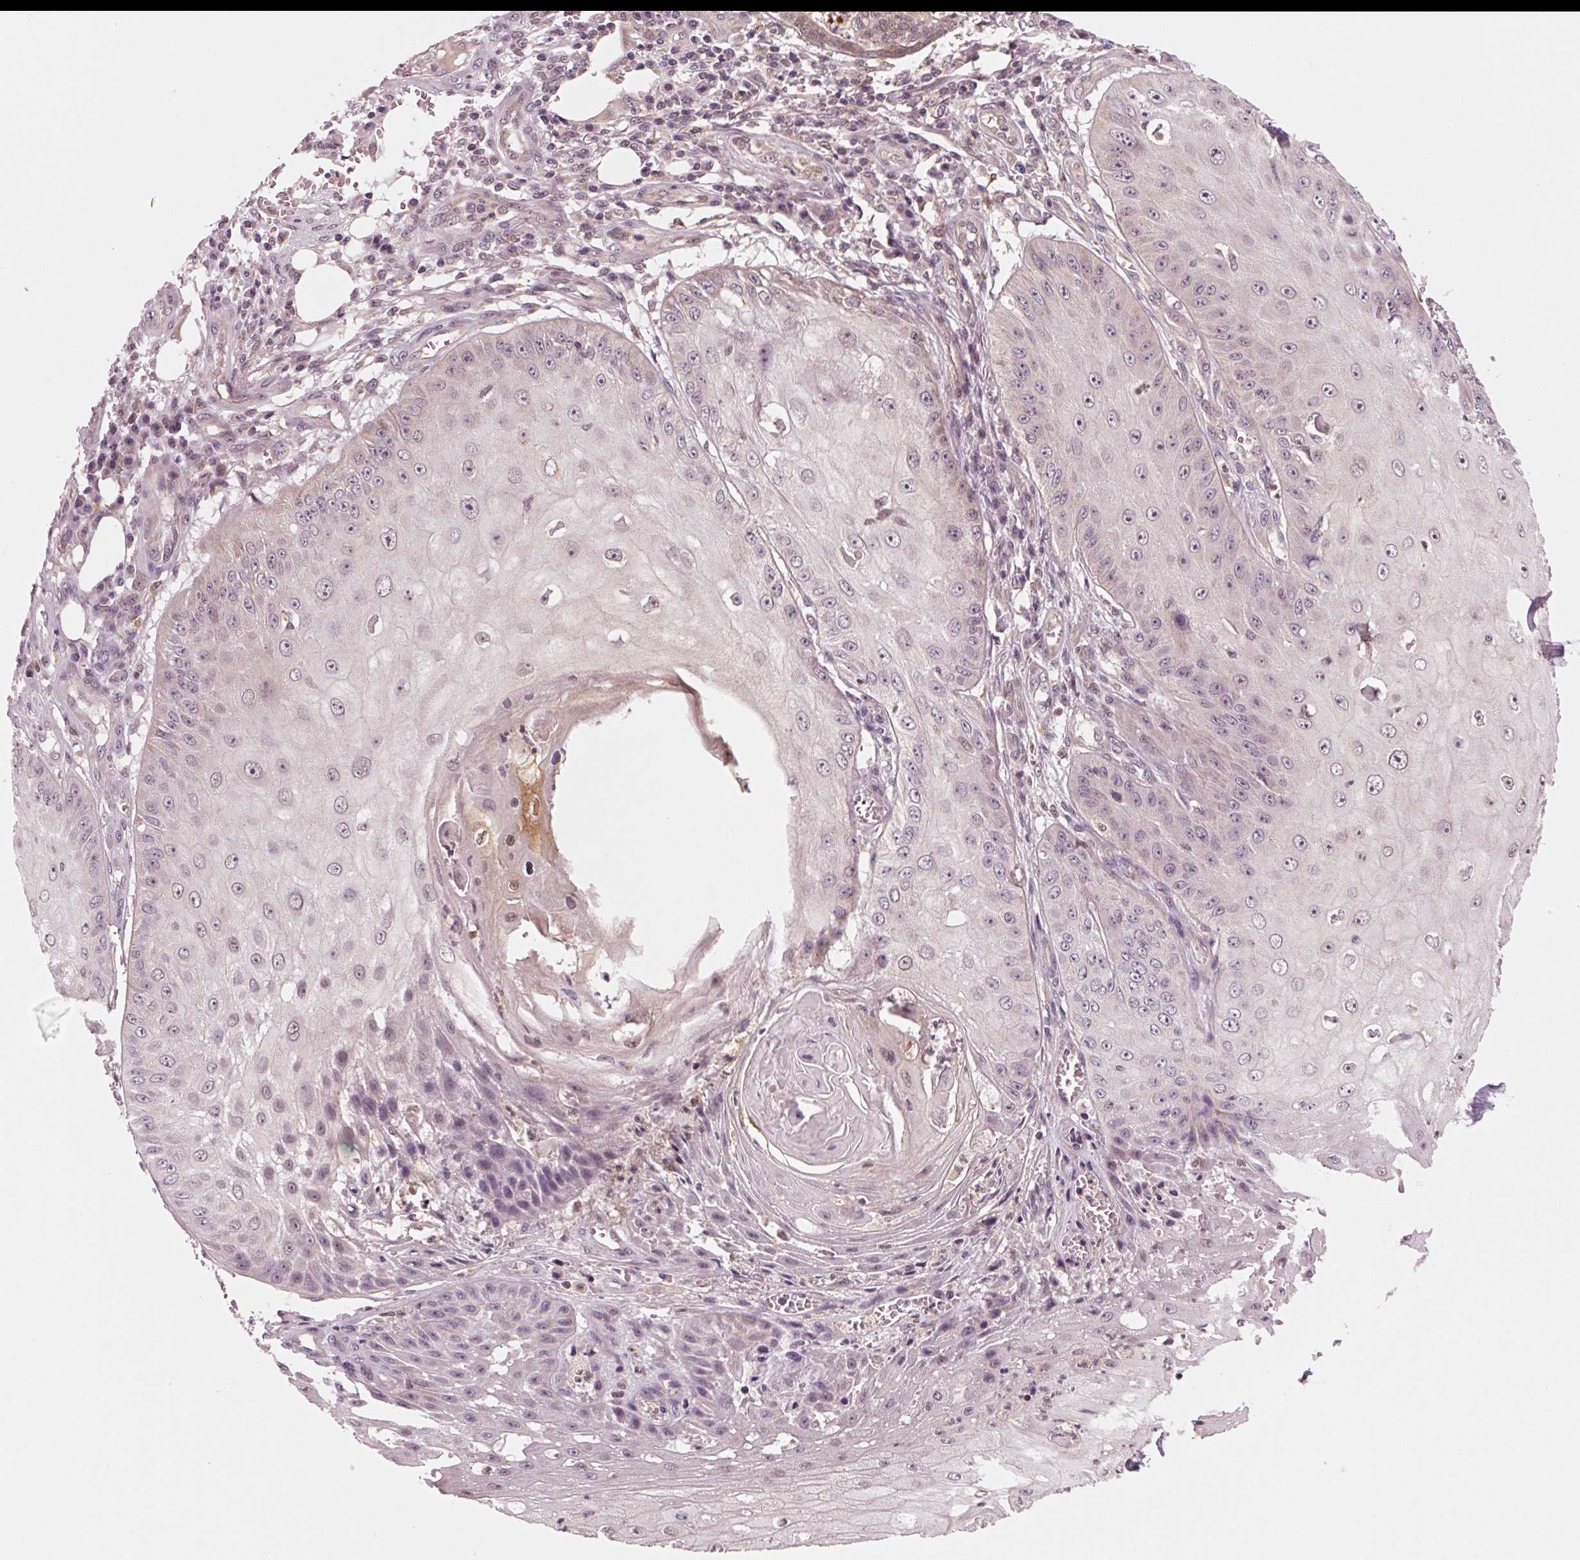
{"staining": {"intensity": "weak", "quantity": "25%-75%", "location": "nuclear"}, "tissue": "skin cancer", "cell_type": "Tumor cells", "image_type": "cancer", "snomed": [{"axis": "morphology", "description": "Squamous cell carcinoma, NOS"}, {"axis": "topography", "description": "Skin"}], "caption": "Tumor cells reveal low levels of weak nuclear positivity in approximately 25%-75% of cells in human skin squamous cell carcinoma.", "gene": "STAT3", "patient": {"sex": "male", "age": 70}}